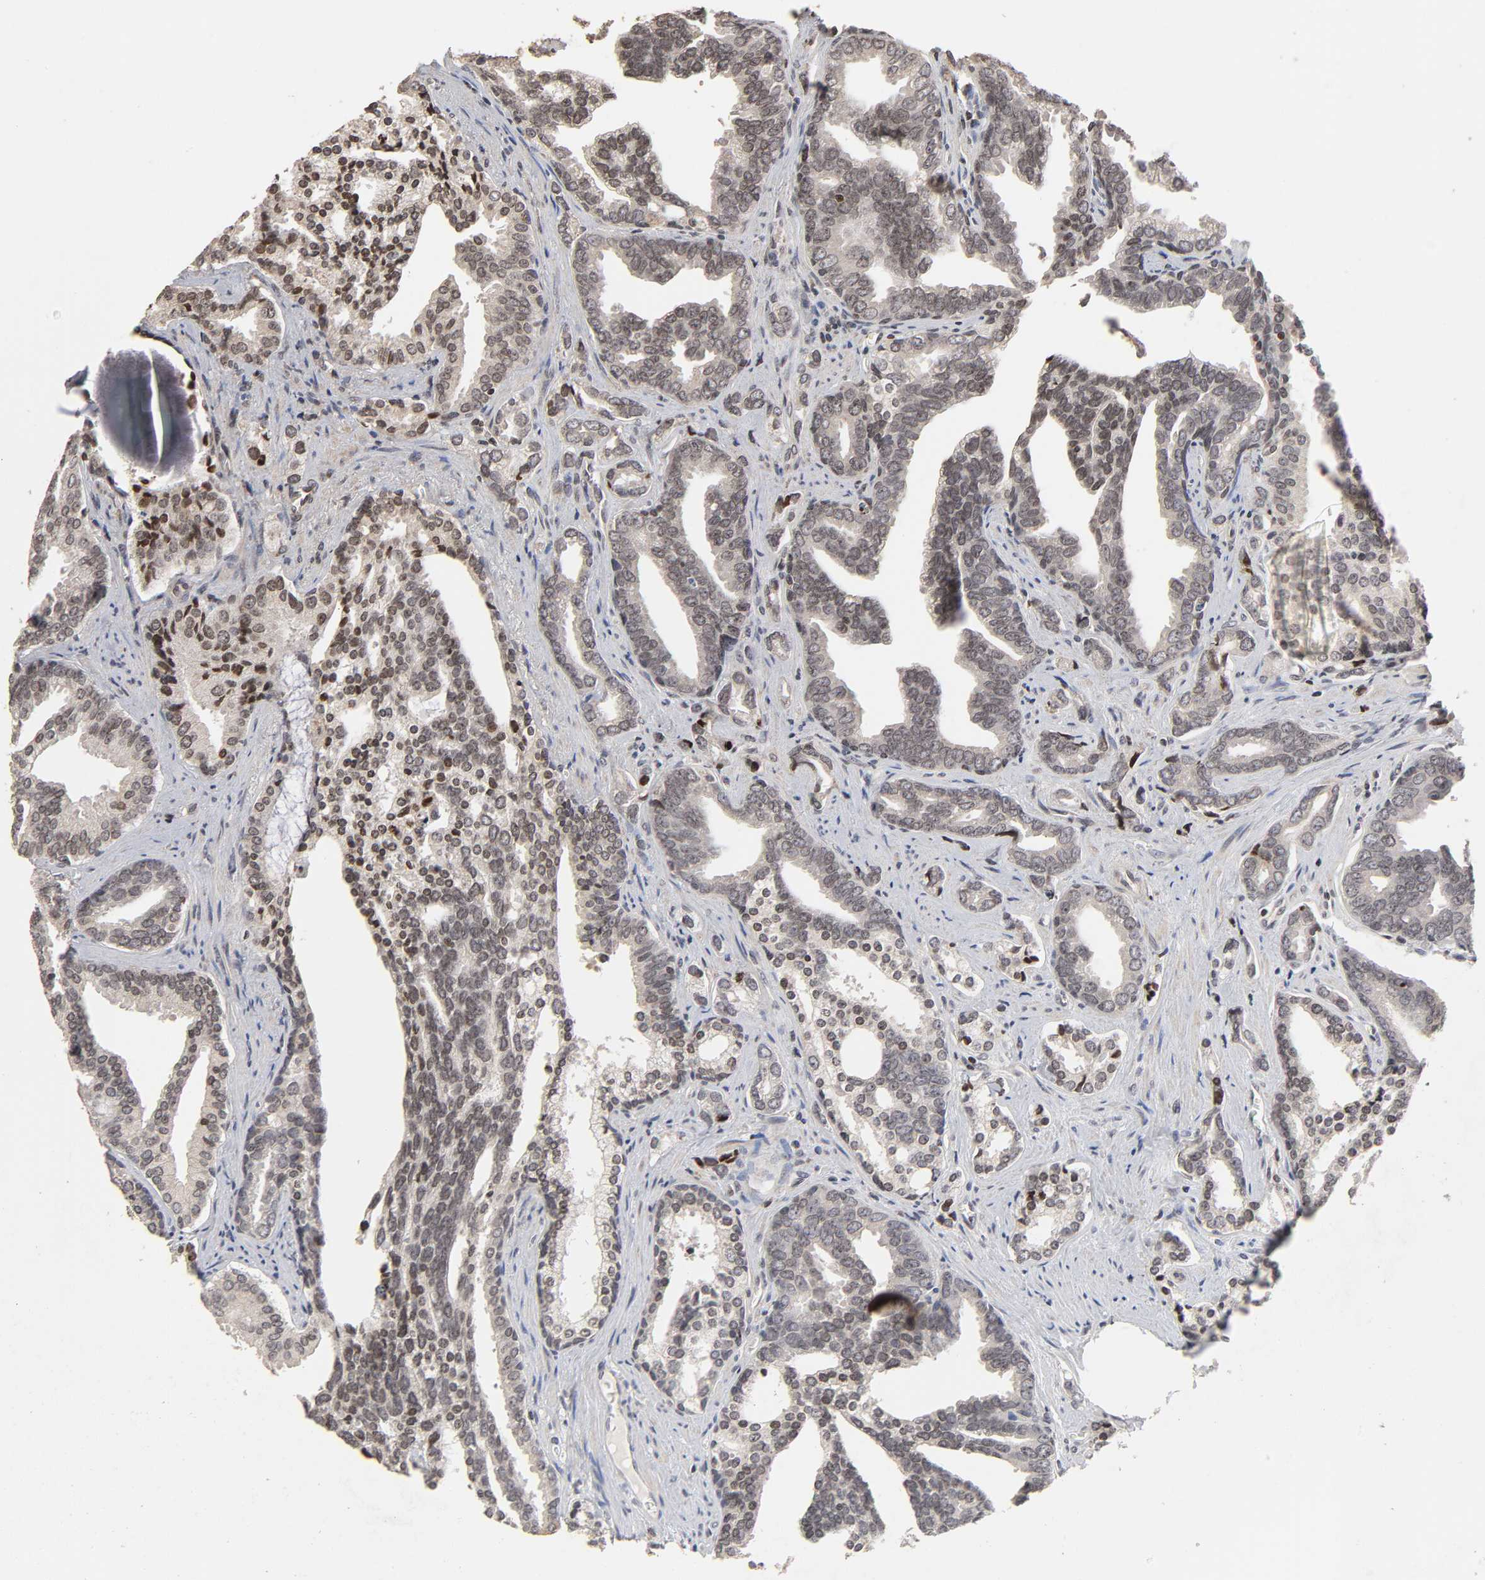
{"staining": {"intensity": "negative", "quantity": "none", "location": "none"}, "tissue": "prostate cancer", "cell_type": "Tumor cells", "image_type": "cancer", "snomed": [{"axis": "morphology", "description": "Adenocarcinoma, High grade"}, {"axis": "topography", "description": "Prostate"}], "caption": "An image of prostate cancer (adenocarcinoma (high-grade)) stained for a protein exhibits no brown staining in tumor cells. (DAB immunohistochemistry (IHC), high magnification).", "gene": "ZNF473", "patient": {"sex": "male", "age": 67}}